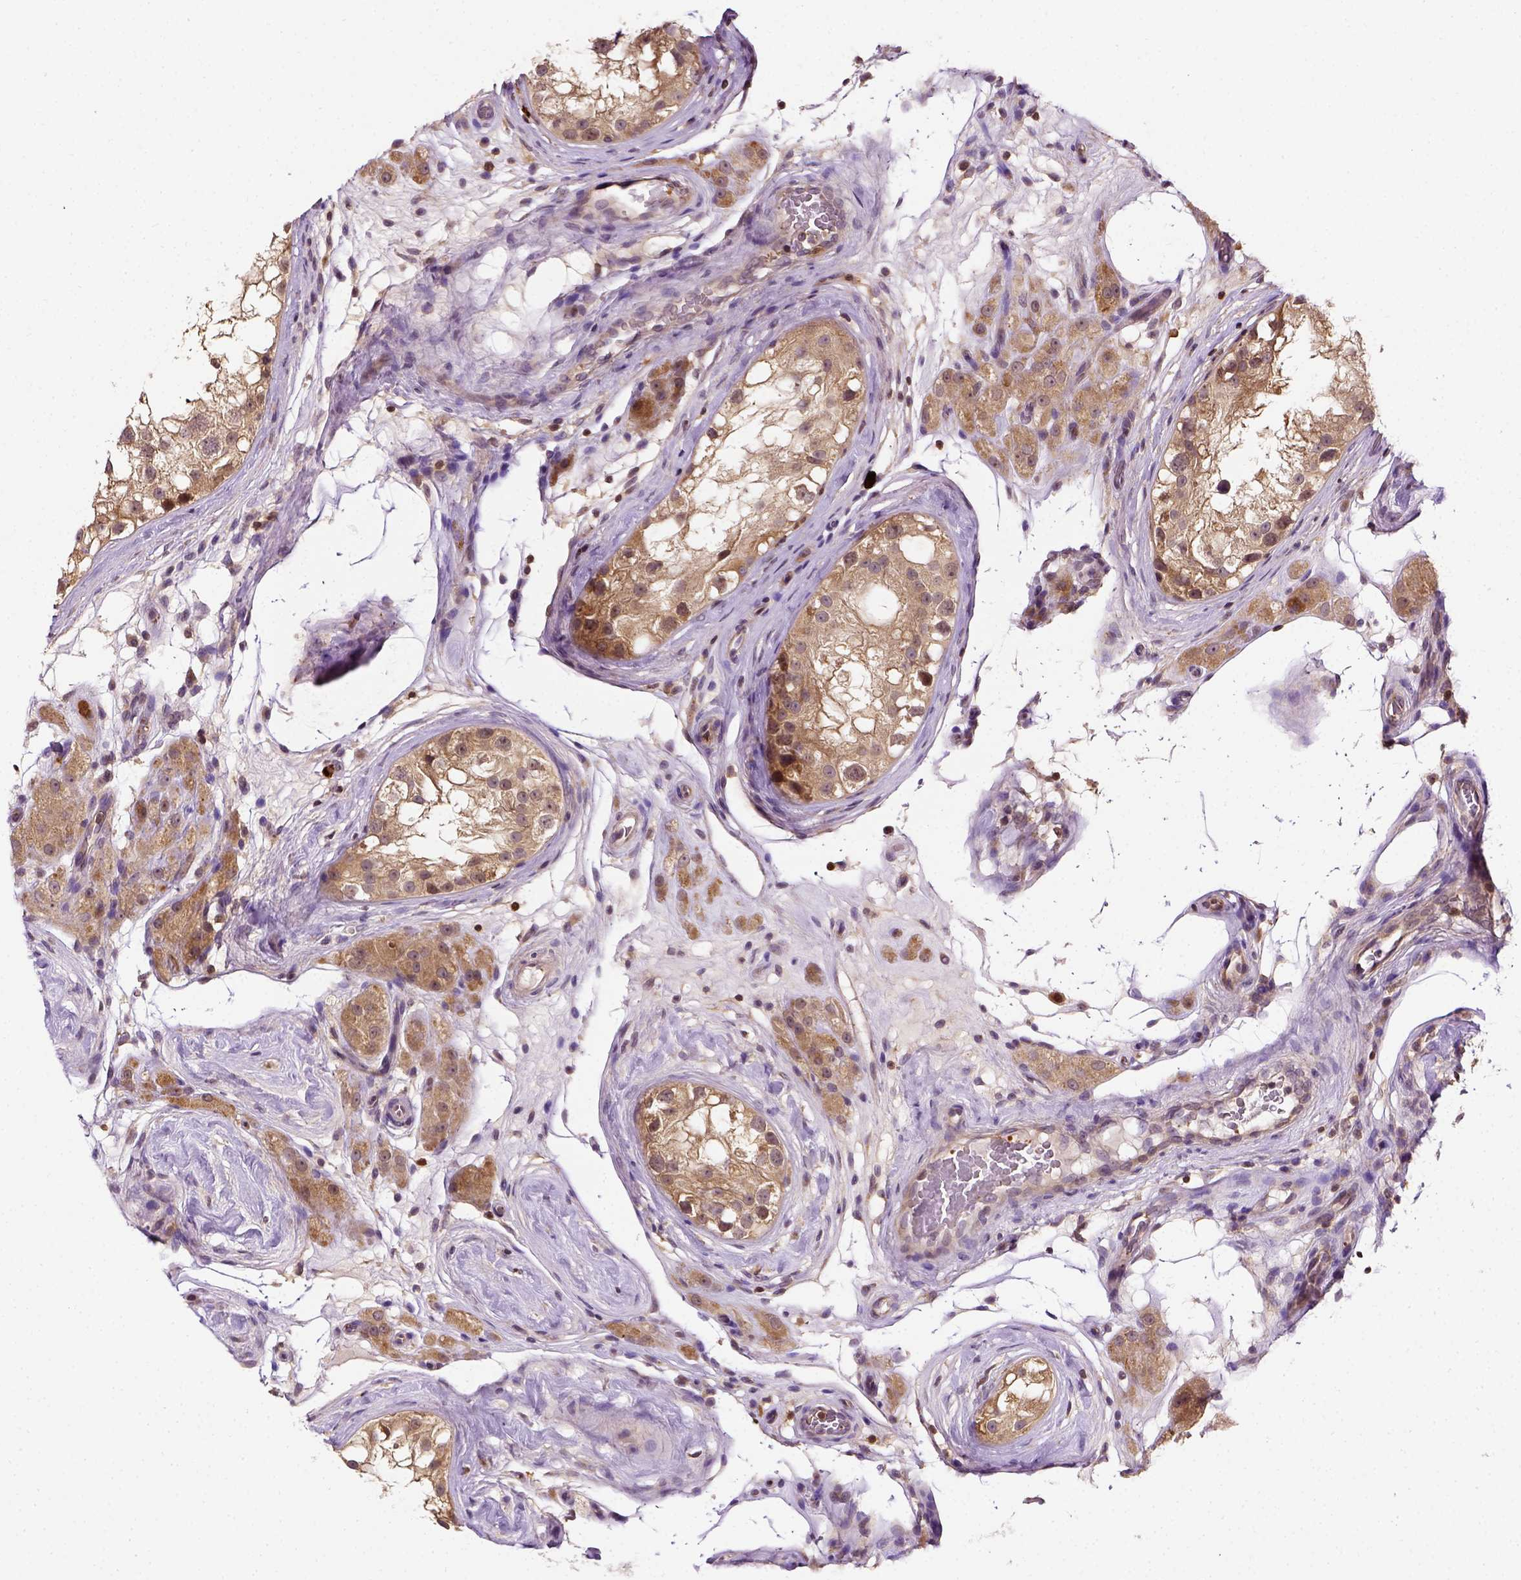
{"staining": {"intensity": "moderate", "quantity": ">75%", "location": "cytoplasmic/membranous"}, "tissue": "testis cancer", "cell_type": "Tumor cells", "image_type": "cancer", "snomed": [{"axis": "morphology", "description": "Seminoma, NOS"}, {"axis": "topography", "description": "Testis"}], "caption": "Immunohistochemical staining of testis seminoma shows medium levels of moderate cytoplasmic/membranous staining in about >75% of tumor cells. (DAB = brown stain, brightfield microscopy at high magnification).", "gene": "MATK", "patient": {"sex": "male", "age": 34}}